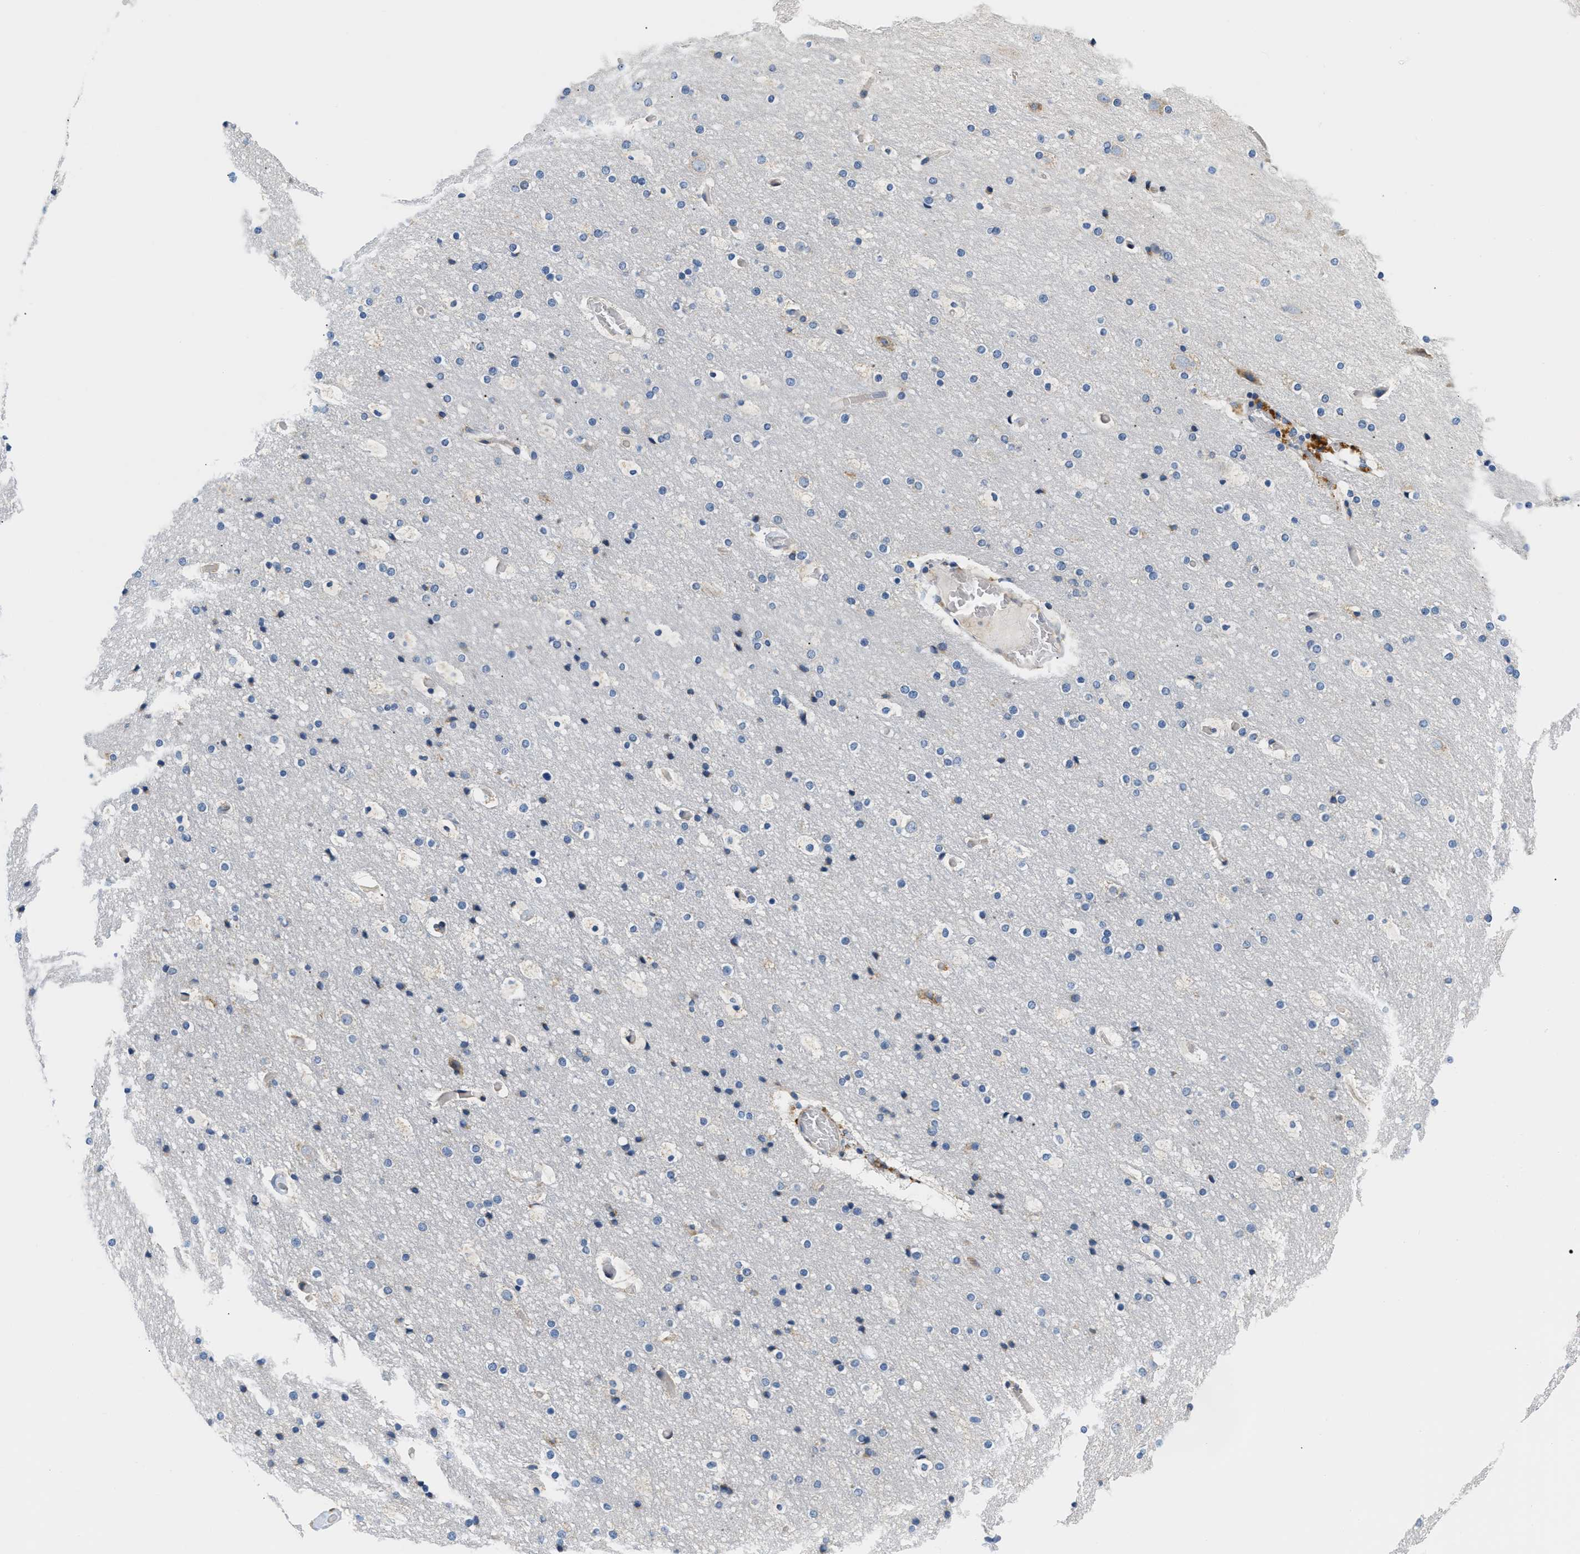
{"staining": {"intensity": "negative", "quantity": "none", "location": "none"}, "tissue": "cerebral cortex", "cell_type": "Endothelial cells", "image_type": "normal", "snomed": [{"axis": "morphology", "description": "Normal tissue, NOS"}, {"axis": "topography", "description": "Cerebral cortex"}], "caption": "DAB immunohistochemical staining of unremarkable human cerebral cortex shows no significant positivity in endothelial cells.", "gene": "HDHD3", "patient": {"sex": "male", "age": 57}}